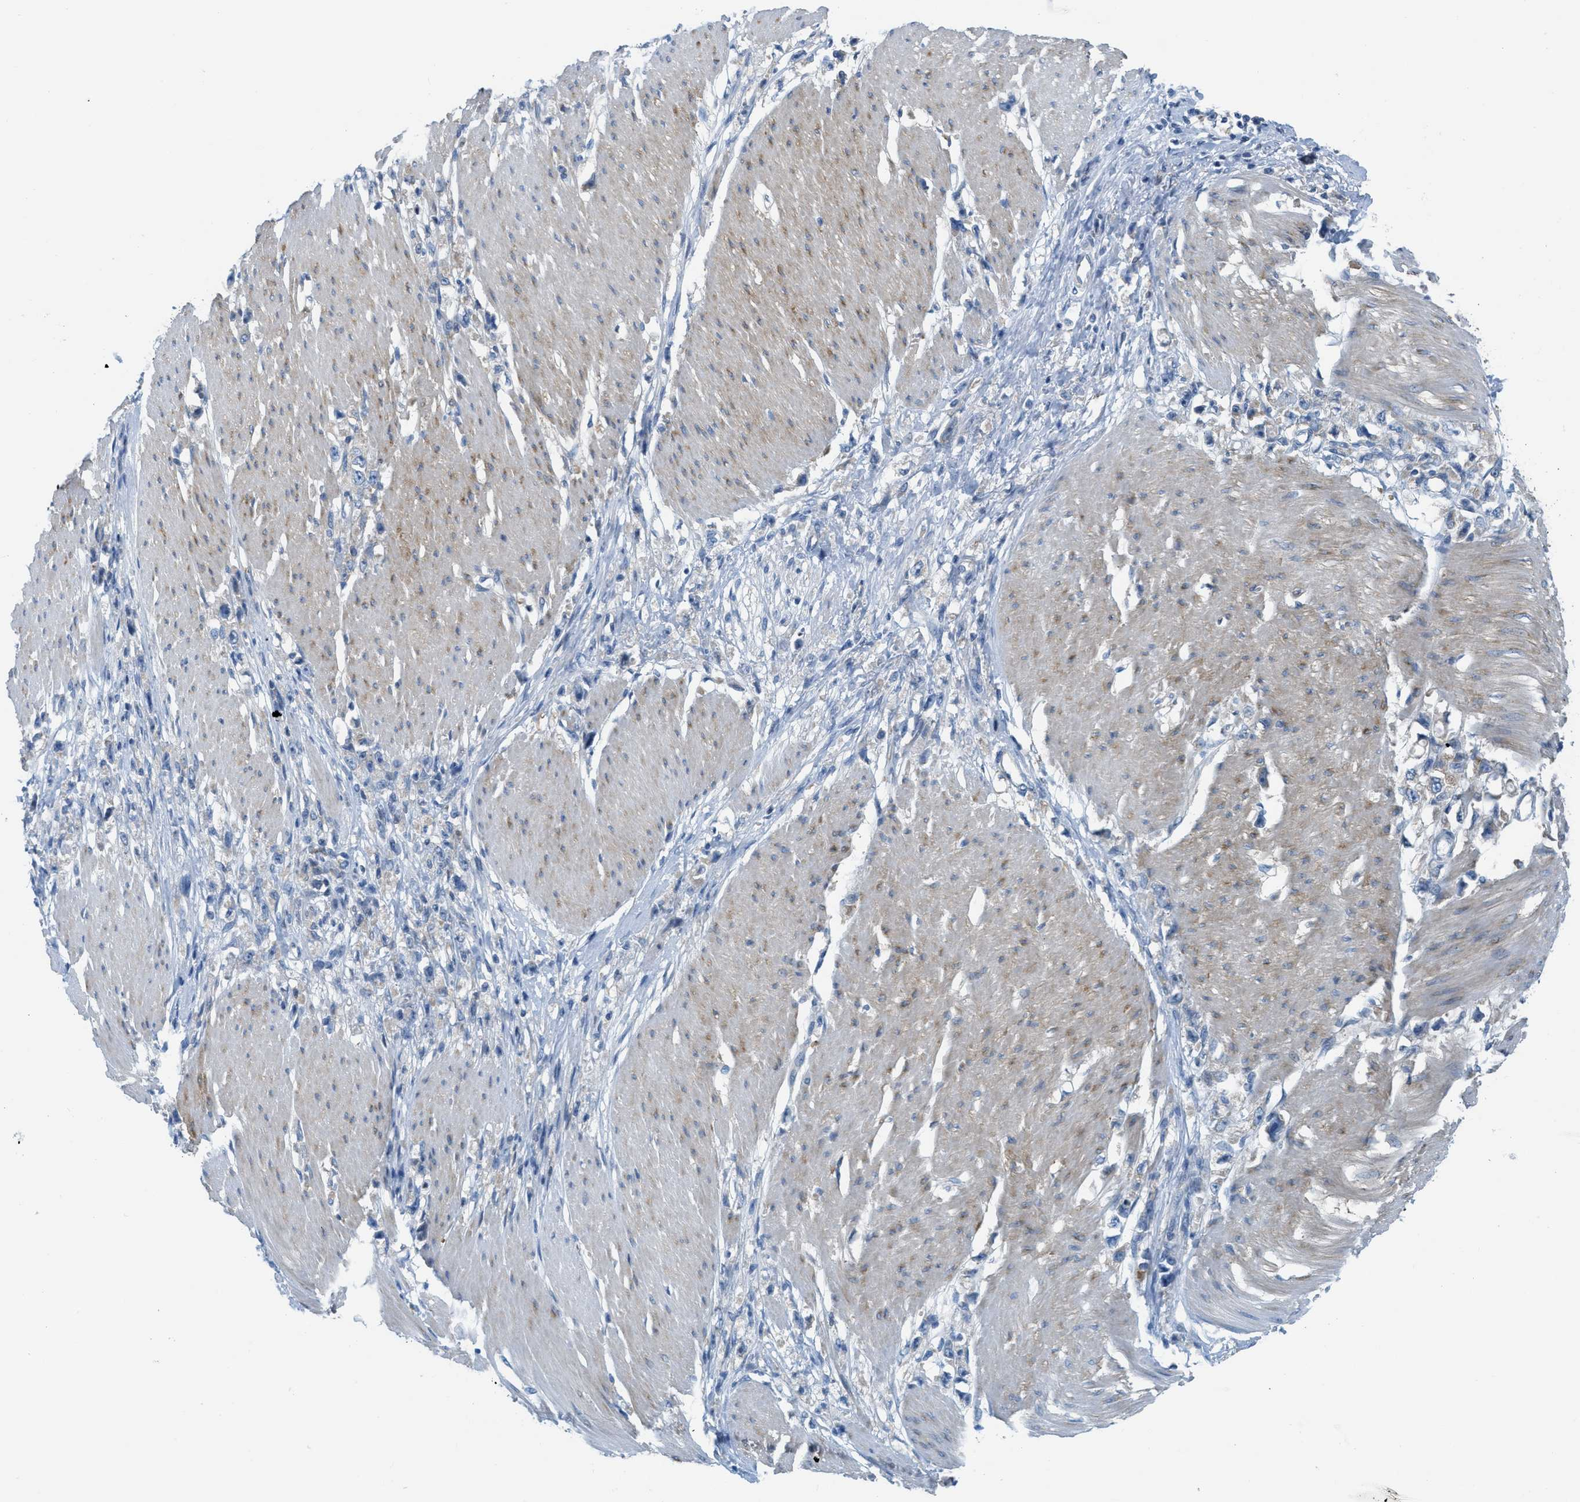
{"staining": {"intensity": "negative", "quantity": "none", "location": "none"}, "tissue": "stomach cancer", "cell_type": "Tumor cells", "image_type": "cancer", "snomed": [{"axis": "morphology", "description": "Adenocarcinoma, NOS"}, {"axis": "topography", "description": "Stomach"}], "caption": "IHC image of human stomach cancer stained for a protein (brown), which displays no staining in tumor cells.", "gene": "ASGR1", "patient": {"sex": "female", "age": 59}}